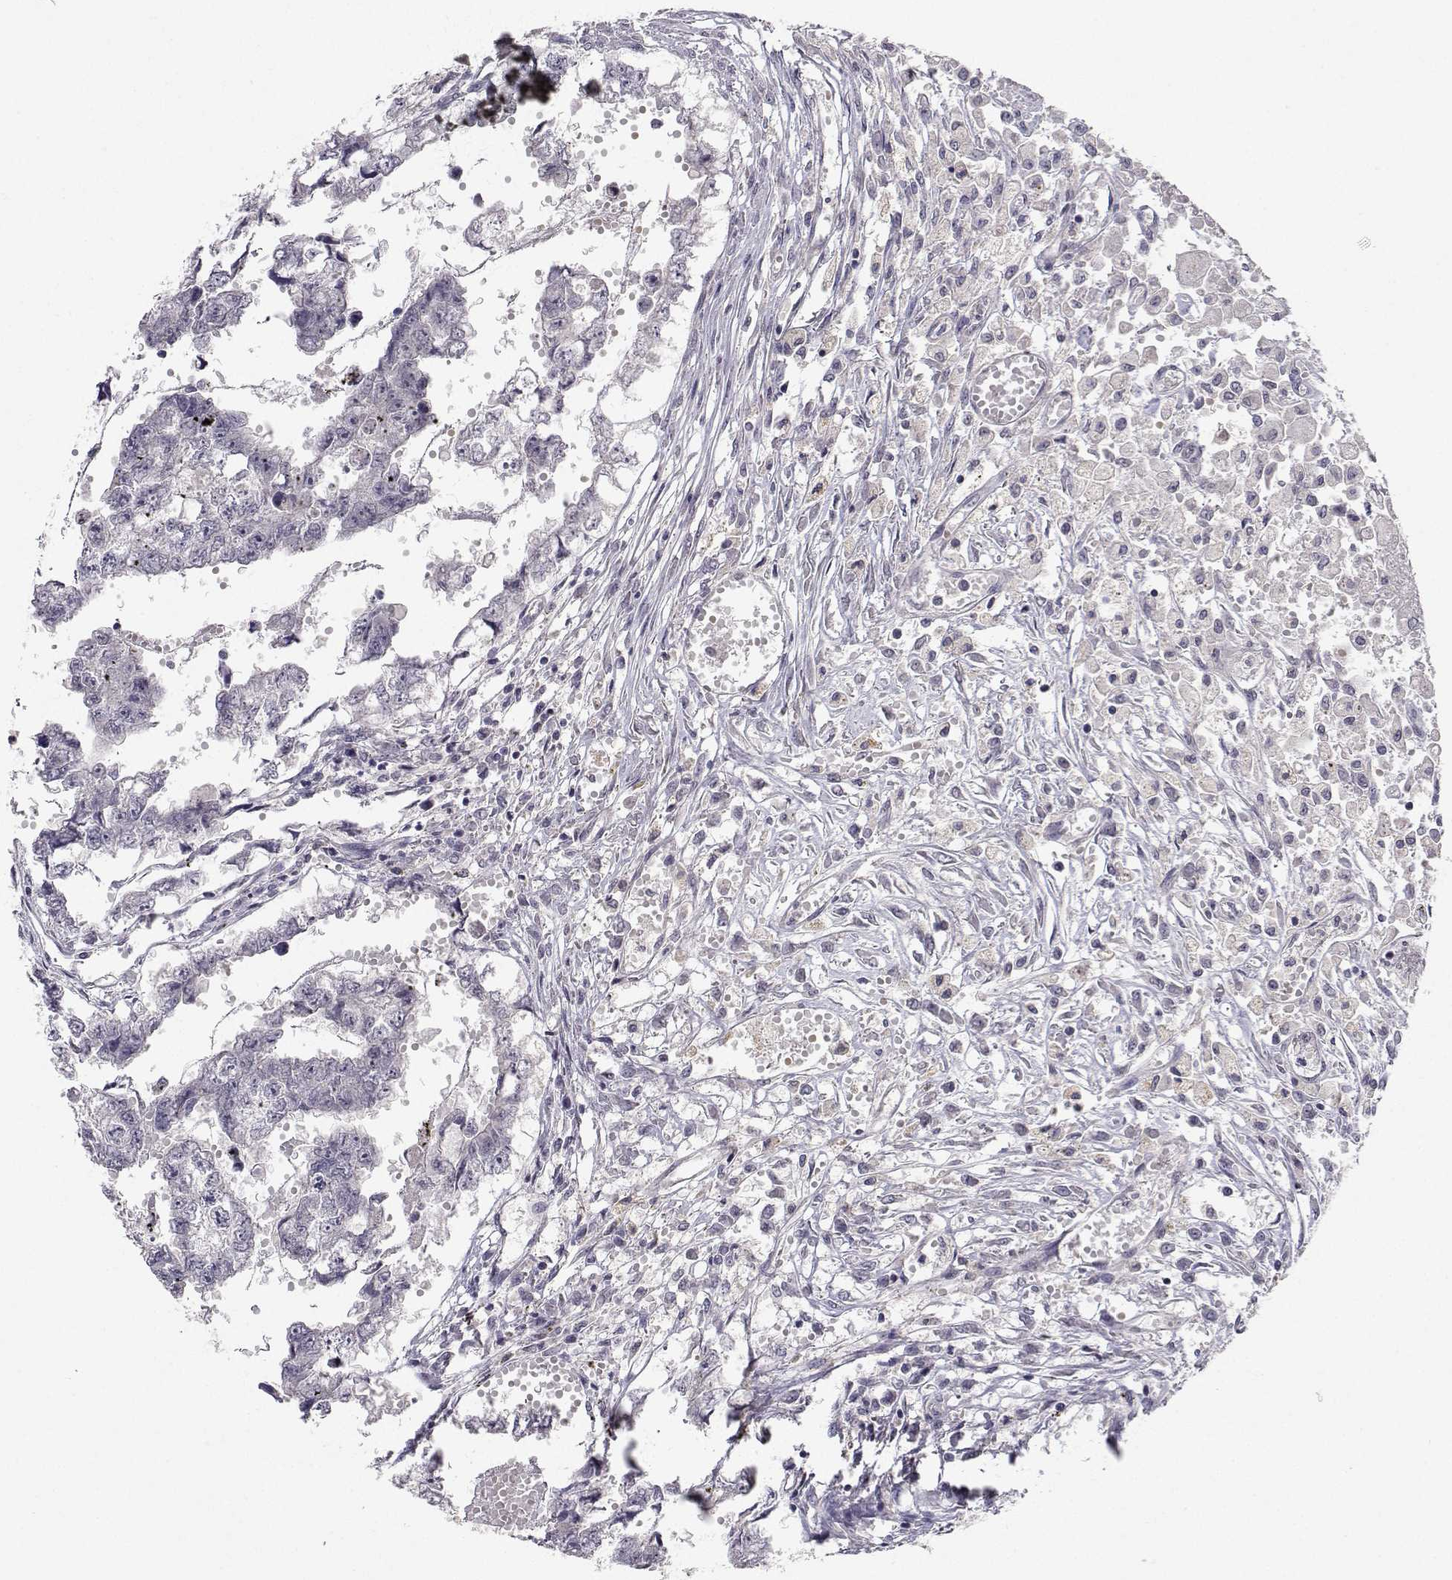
{"staining": {"intensity": "negative", "quantity": "none", "location": "none"}, "tissue": "testis cancer", "cell_type": "Tumor cells", "image_type": "cancer", "snomed": [{"axis": "morphology", "description": "Carcinoma, Embryonal, NOS"}, {"axis": "morphology", "description": "Teratoma, malignant, NOS"}, {"axis": "topography", "description": "Testis"}], "caption": "A micrograph of testis cancer (teratoma (malignant)) stained for a protein reveals no brown staining in tumor cells.", "gene": "SLC6A3", "patient": {"sex": "male", "age": 44}}